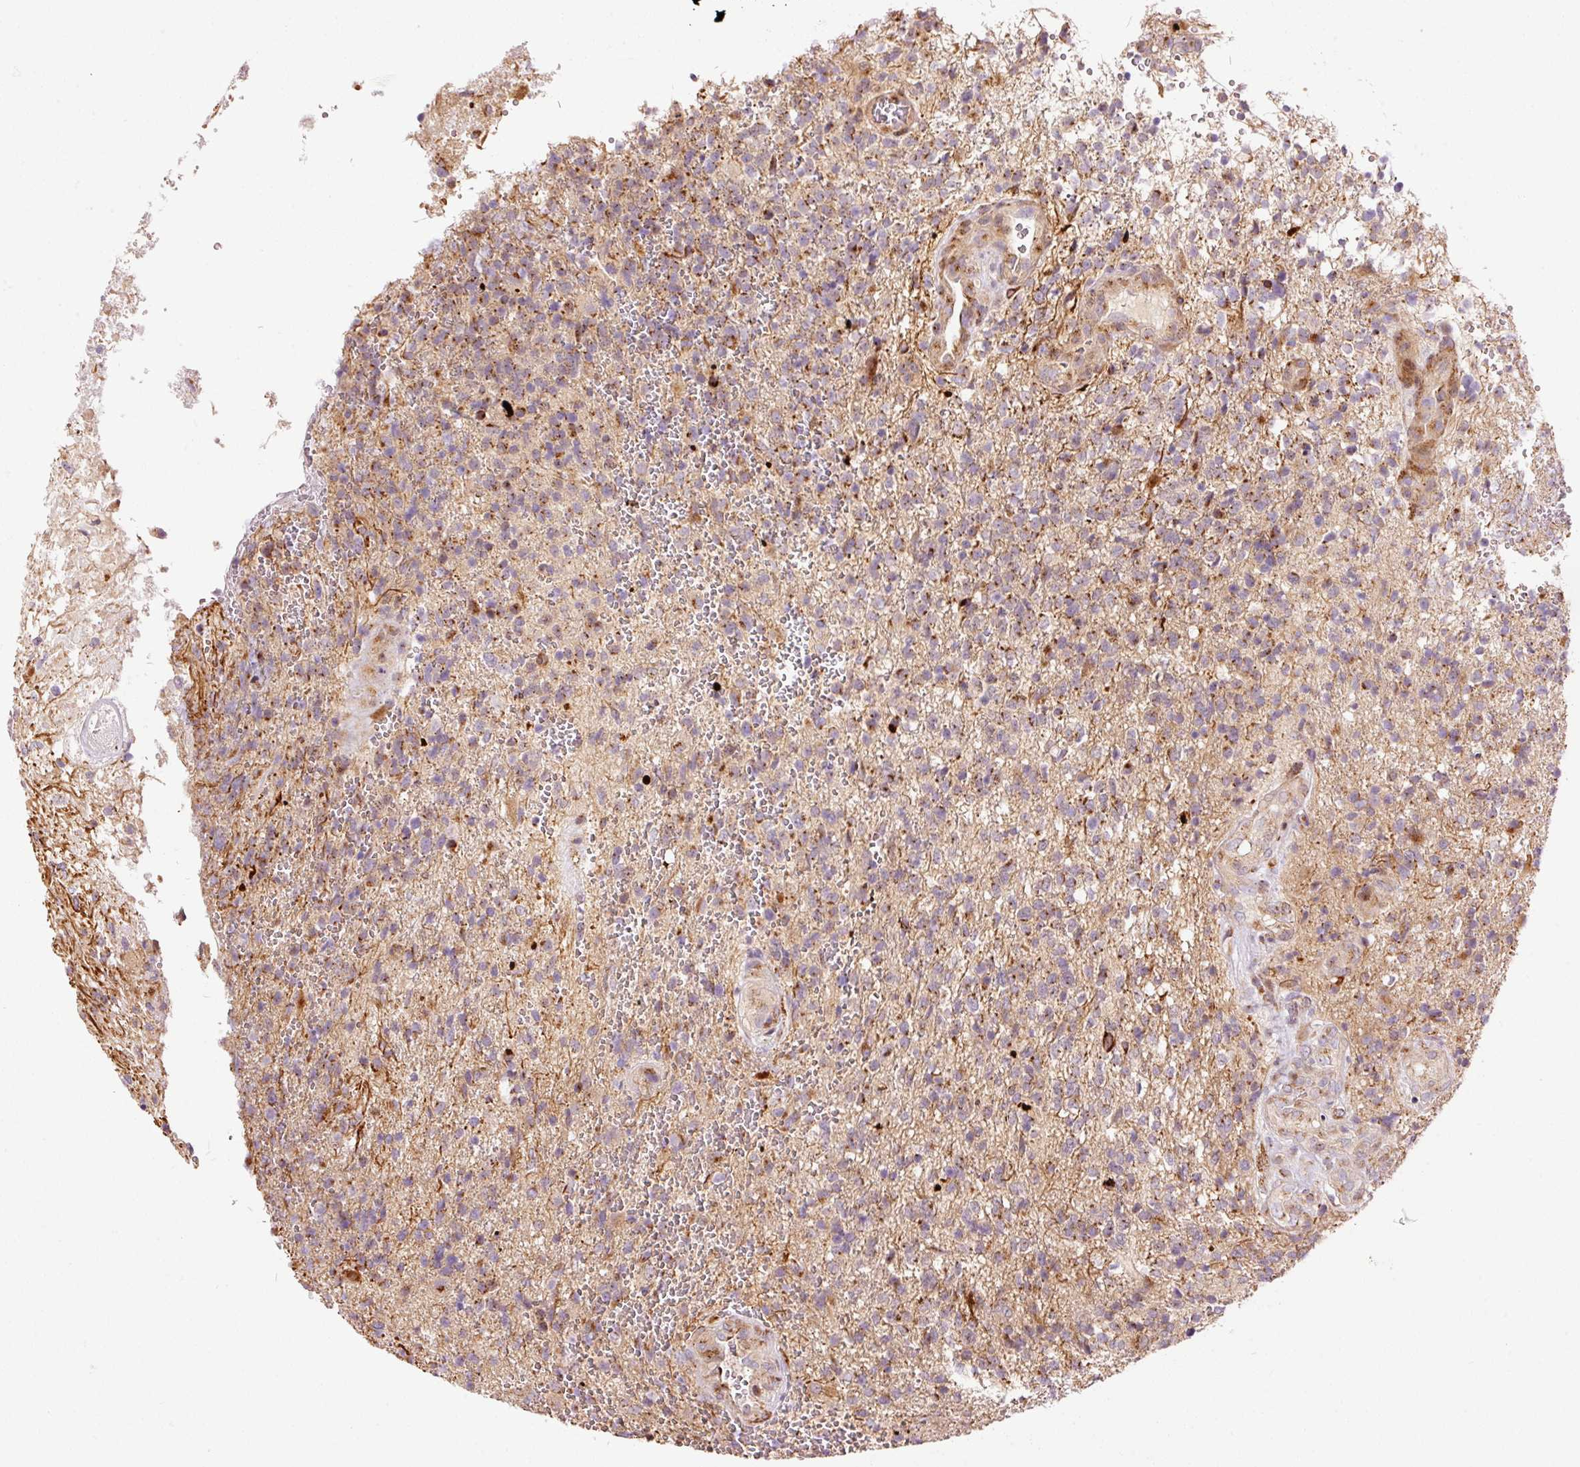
{"staining": {"intensity": "moderate", "quantity": "<25%", "location": "cytoplasmic/membranous"}, "tissue": "glioma", "cell_type": "Tumor cells", "image_type": "cancer", "snomed": [{"axis": "morphology", "description": "Glioma, malignant, High grade"}, {"axis": "topography", "description": "Brain"}], "caption": "A histopathology image of glioma stained for a protein demonstrates moderate cytoplasmic/membranous brown staining in tumor cells.", "gene": "PPP1R14B", "patient": {"sex": "male", "age": 56}}